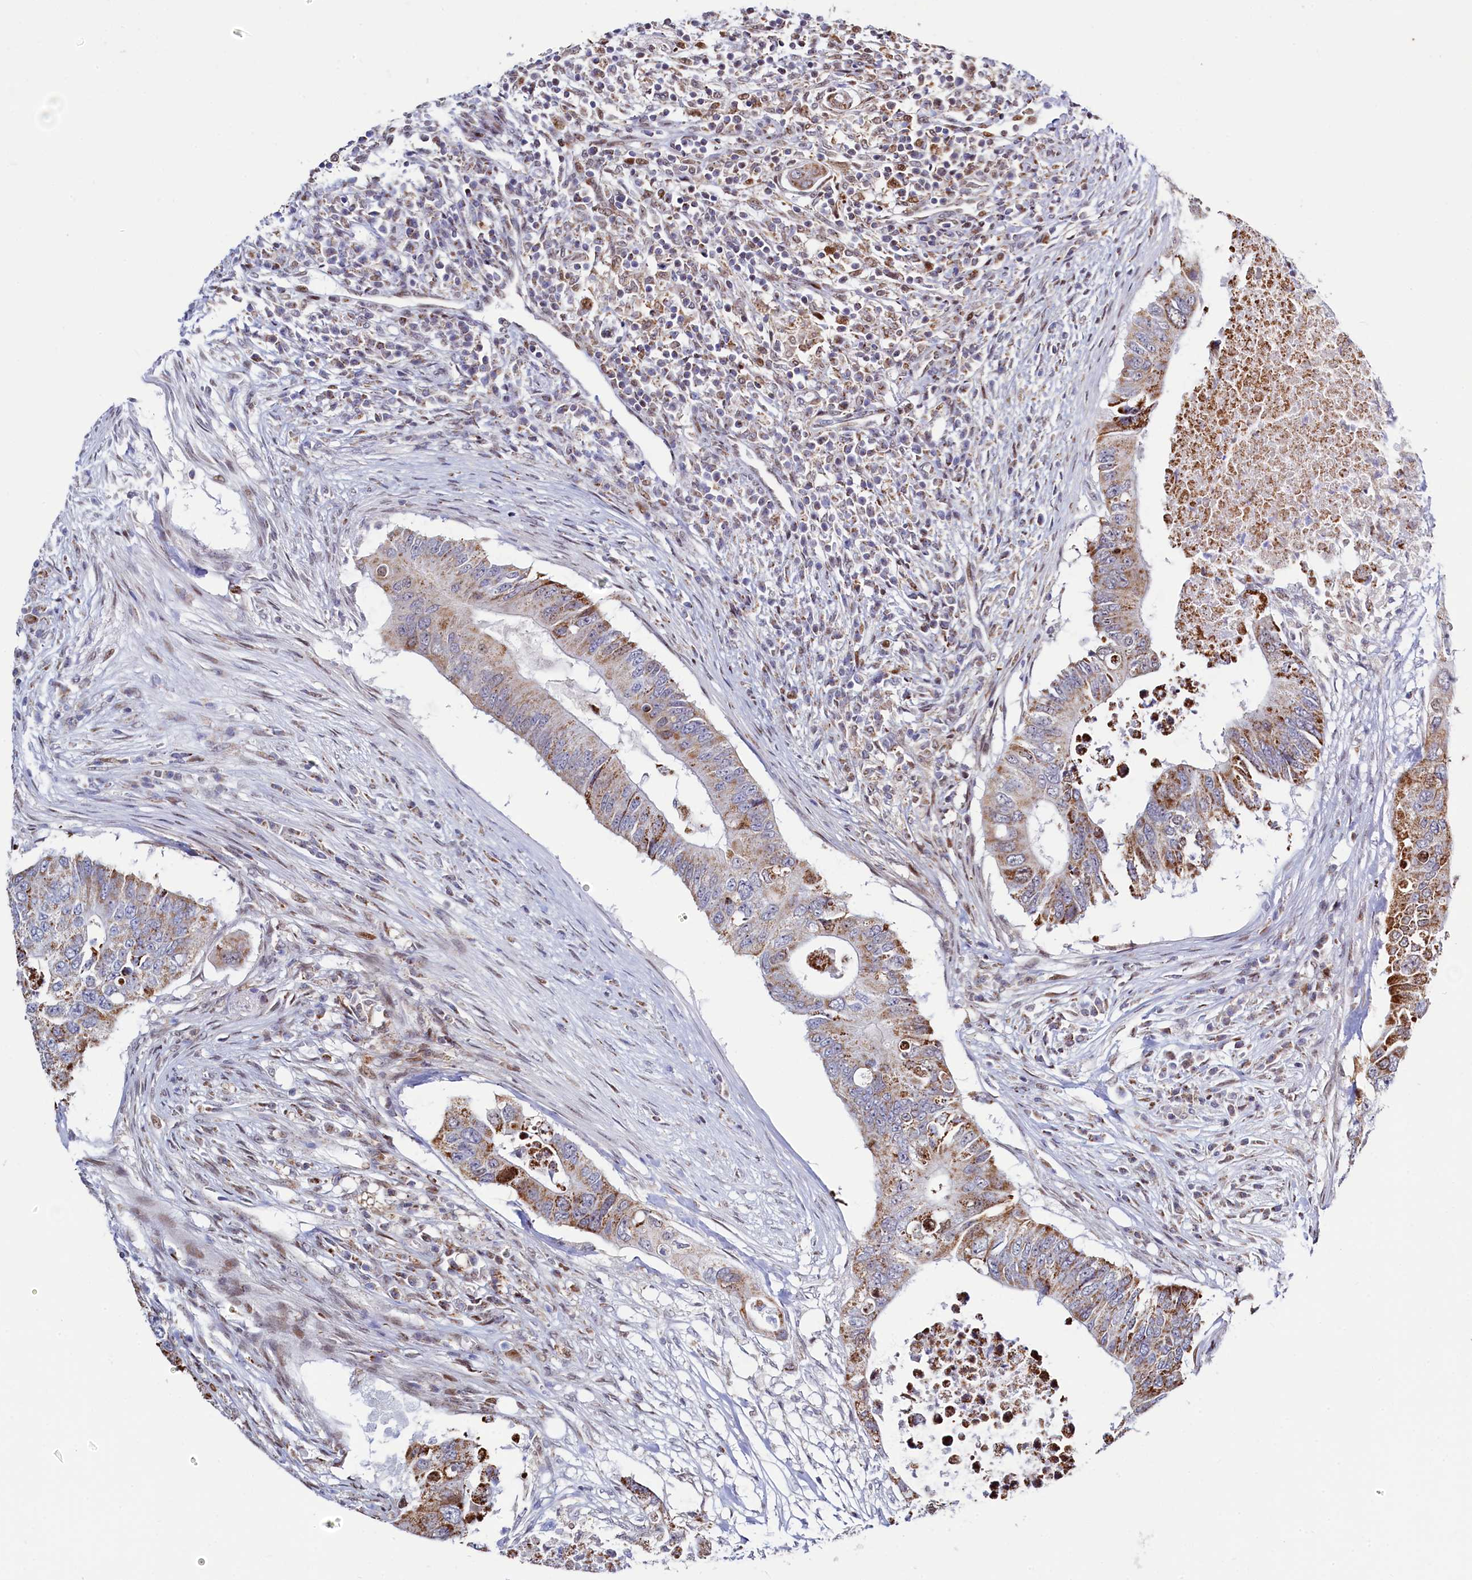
{"staining": {"intensity": "moderate", "quantity": ">75%", "location": "cytoplasmic/membranous"}, "tissue": "colorectal cancer", "cell_type": "Tumor cells", "image_type": "cancer", "snomed": [{"axis": "morphology", "description": "Adenocarcinoma, NOS"}, {"axis": "topography", "description": "Colon"}], "caption": "Moderate cytoplasmic/membranous positivity is appreciated in approximately >75% of tumor cells in colorectal cancer. The staining was performed using DAB to visualize the protein expression in brown, while the nuclei were stained in blue with hematoxylin (Magnification: 20x).", "gene": "HDGFL3", "patient": {"sex": "male", "age": 71}}